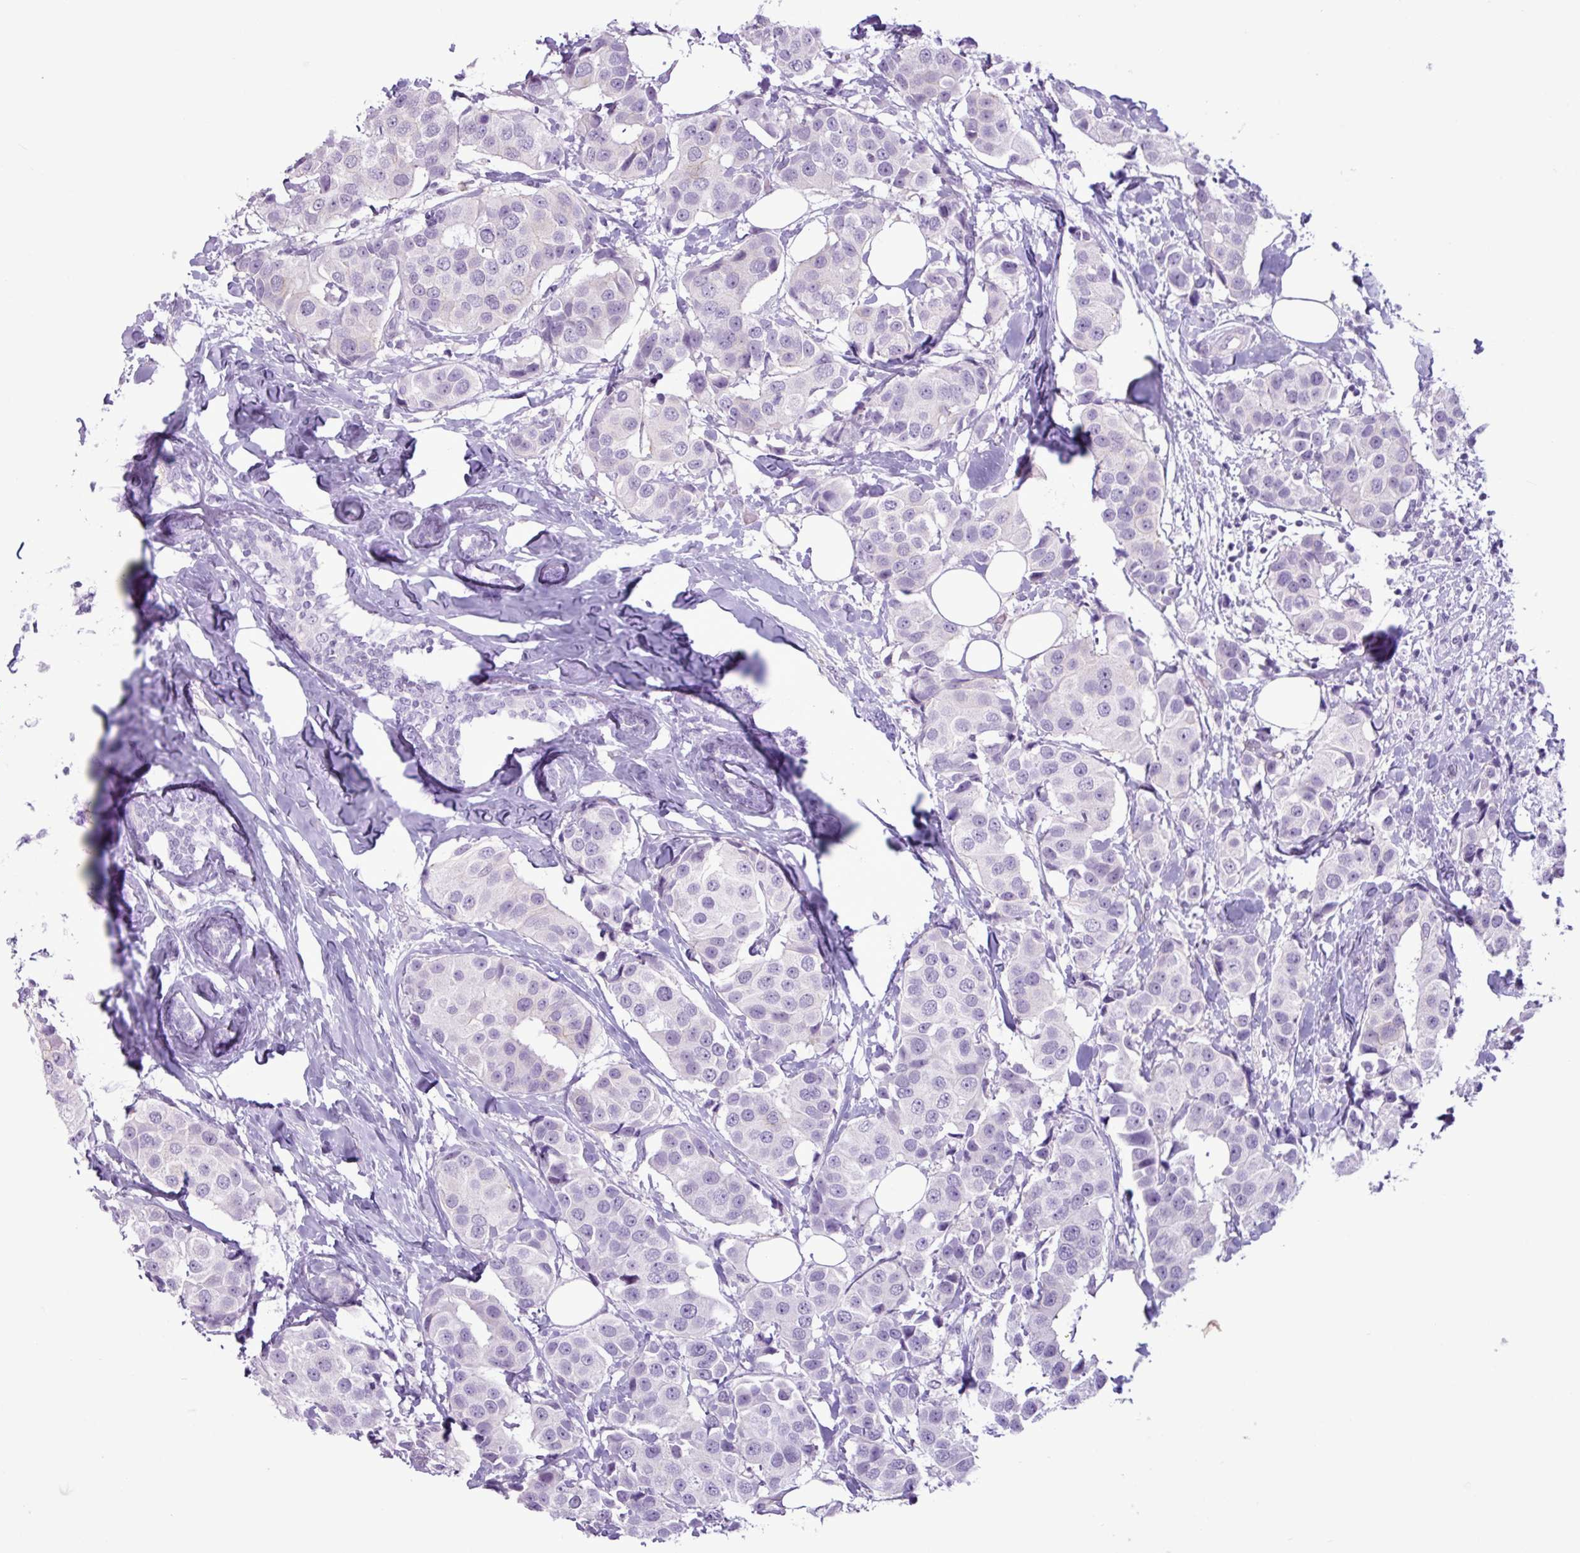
{"staining": {"intensity": "negative", "quantity": "none", "location": "none"}, "tissue": "breast cancer", "cell_type": "Tumor cells", "image_type": "cancer", "snomed": [{"axis": "morphology", "description": "Normal tissue, NOS"}, {"axis": "morphology", "description": "Duct carcinoma"}, {"axis": "topography", "description": "Breast"}], "caption": "DAB (3,3'-diaminobenzidine) immunohistochemical staining of infiltrating ductal carcinoma (breast) shows no significant positivity in tumor cells. The staining is performed using DAB (3,3'-diaminobenzidine) brown chromogen with nuclei counter-stained in using hematoxylin.", "gene": "TMEM178A", "patient": {"sex": "female", "age": 39}}